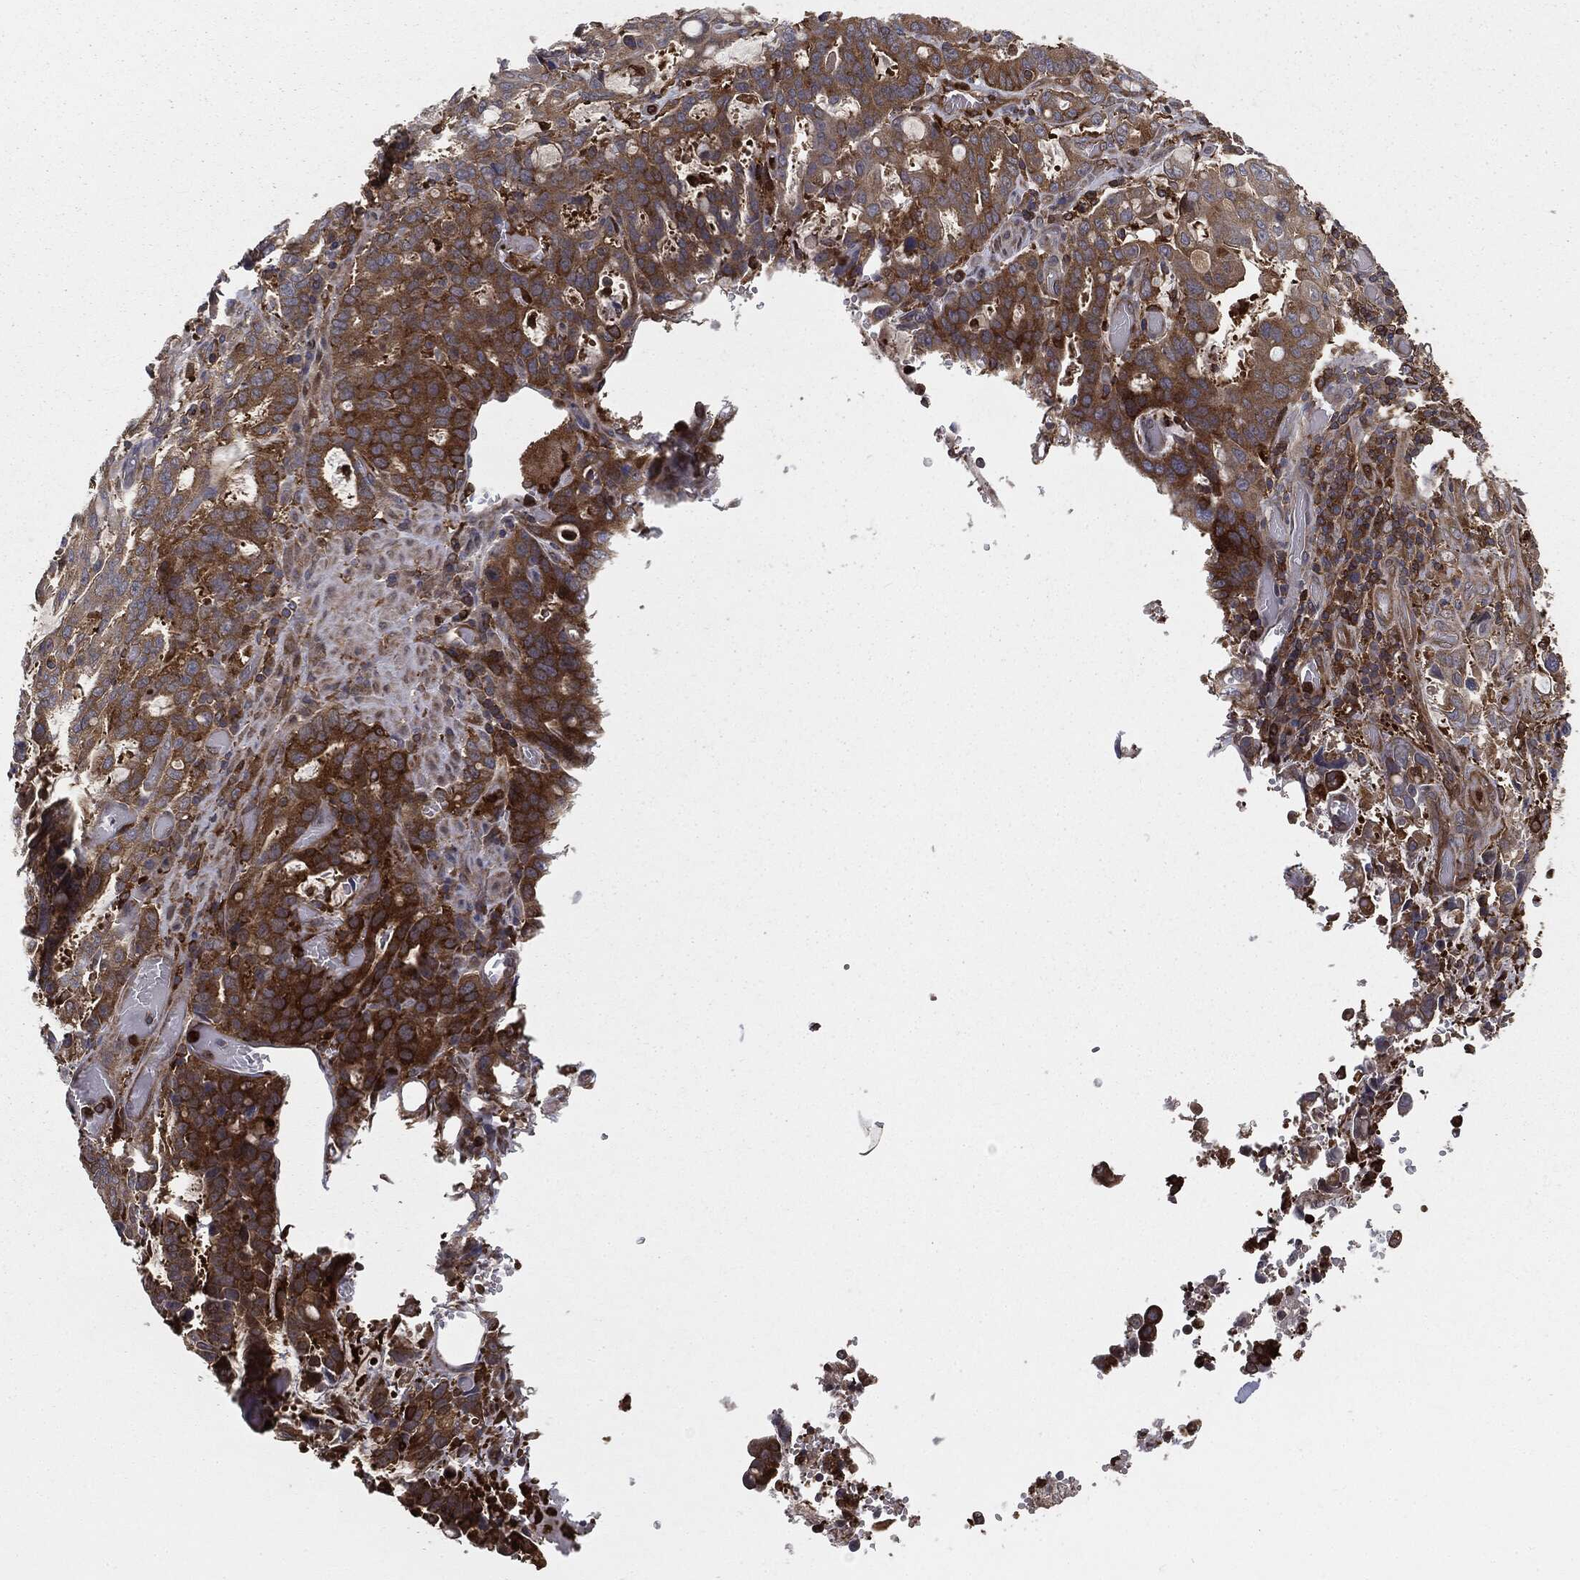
{"staining": {"intensity": "strong", "quantity": "25%-75%", "location": "cytoplasmic/membranous"}, "tissue": "stomach cancer", "cell_type": "Tumor cells", "image_type": "cancer", "snomed": [{"axis": "morphology", "description": "Adenocarcinoma, NOS"}, {"axis": "topography", "description": "Stomach, upper"}, {"axis": "topography", "description": "Stomach"}], "caption": "Immunohistochemical staining of stomach adenocarcinoma shows high levels of strong cytoplasmic/membranous protein staining in about 25%-75% of tumor cells. (IHC, brightfield microscopy, high magnification).", "gene": "GNB5", "patient": {"sex": "male", "age": 62}}